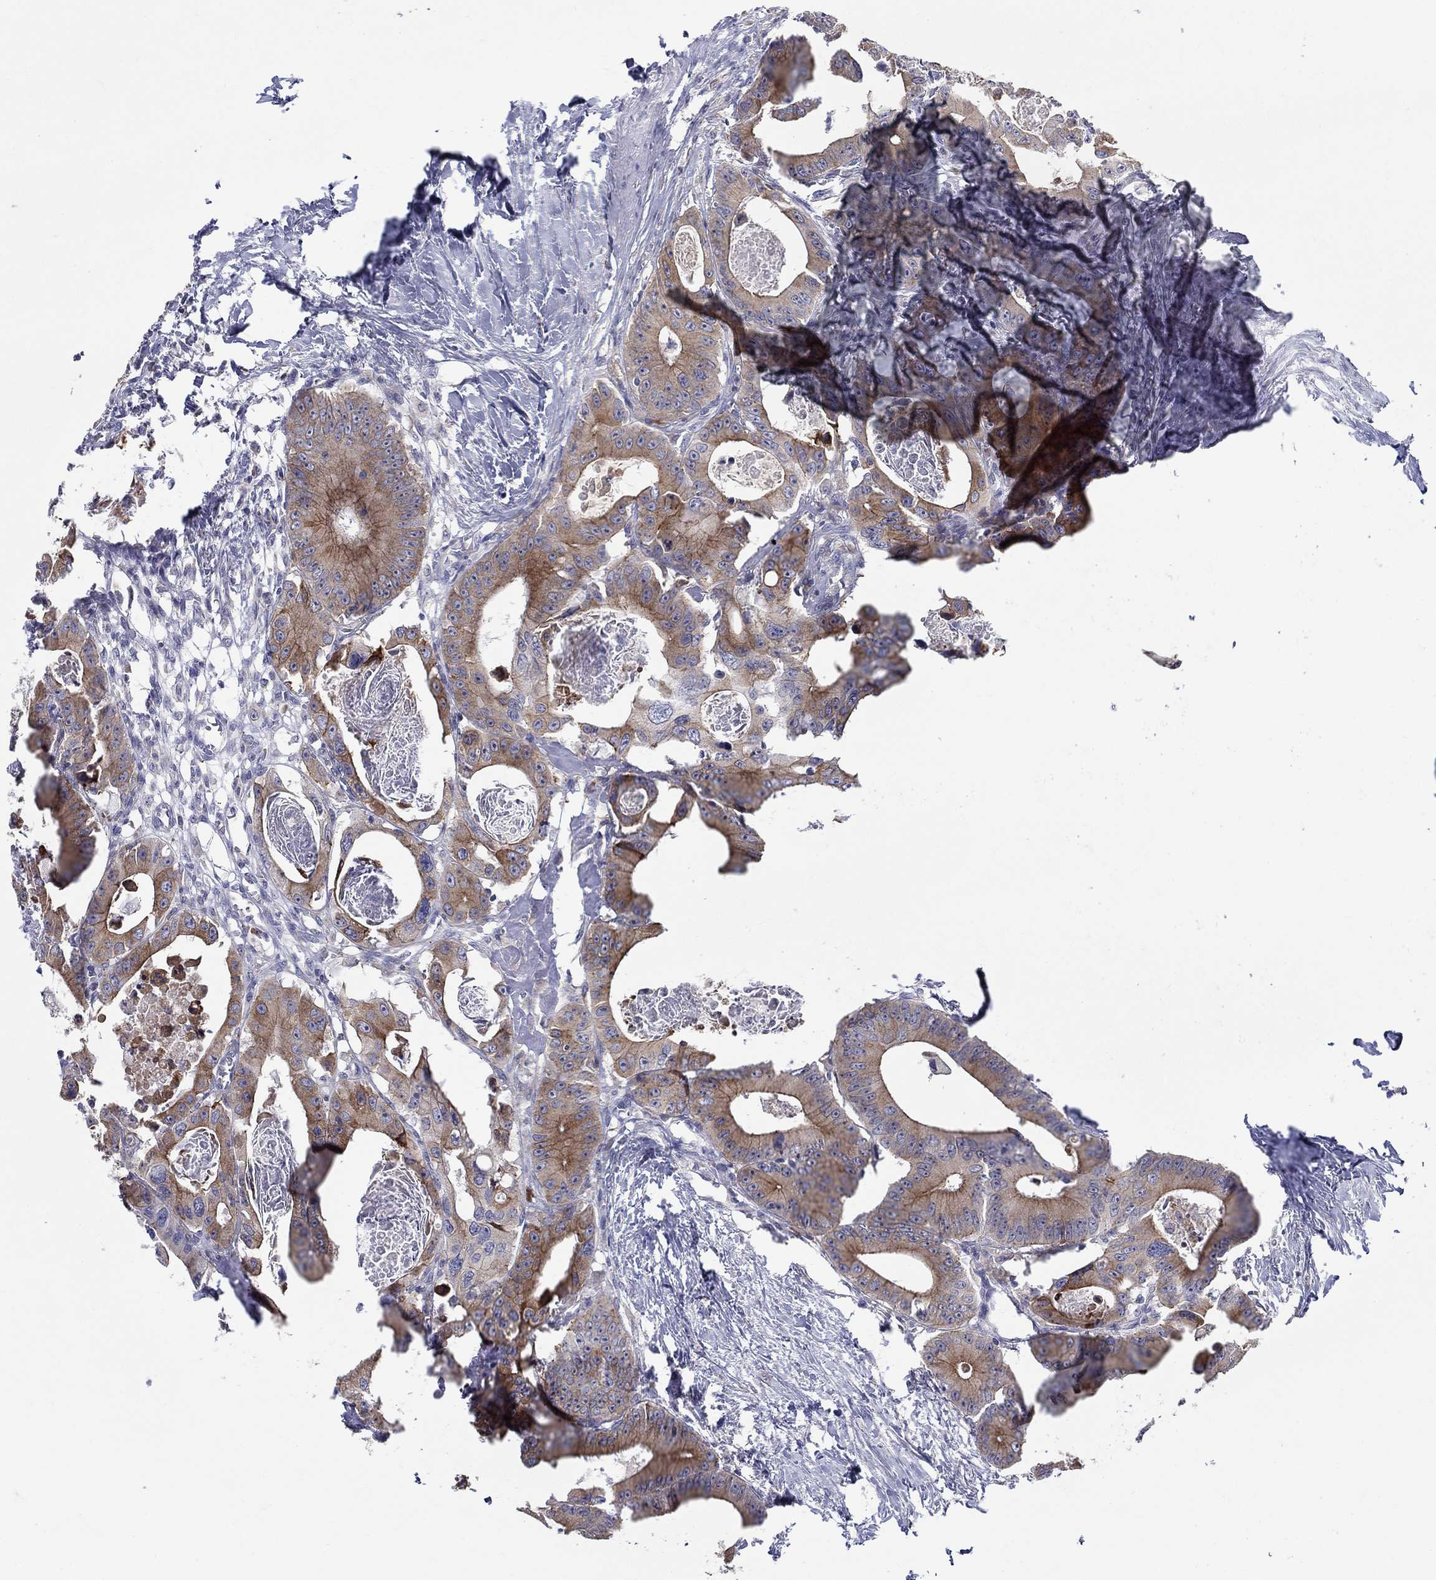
{"staining": {"intensity": "moderate", "quantity": ">75%", "location": "cytoplasmic/membranous"}, "tissue": "colorectal cancer", "cell_type": "Tumor cells", "image_type": "cancer", "snomed": [{"axis": "morphology", "description": "Adenocarcinoma, NOS"}, {"axis": "topography", "description": "Rectum"}], "caption": "A histopathology image showing moderate cytoplasmic/membranous staining in approximately >75% of tumor cells in adenocarcinoma (colorectal), as visualized by brown immunohistochemical staining.", "gene": "QRFPR", "patient": {"sex": "male", "age": 64}}